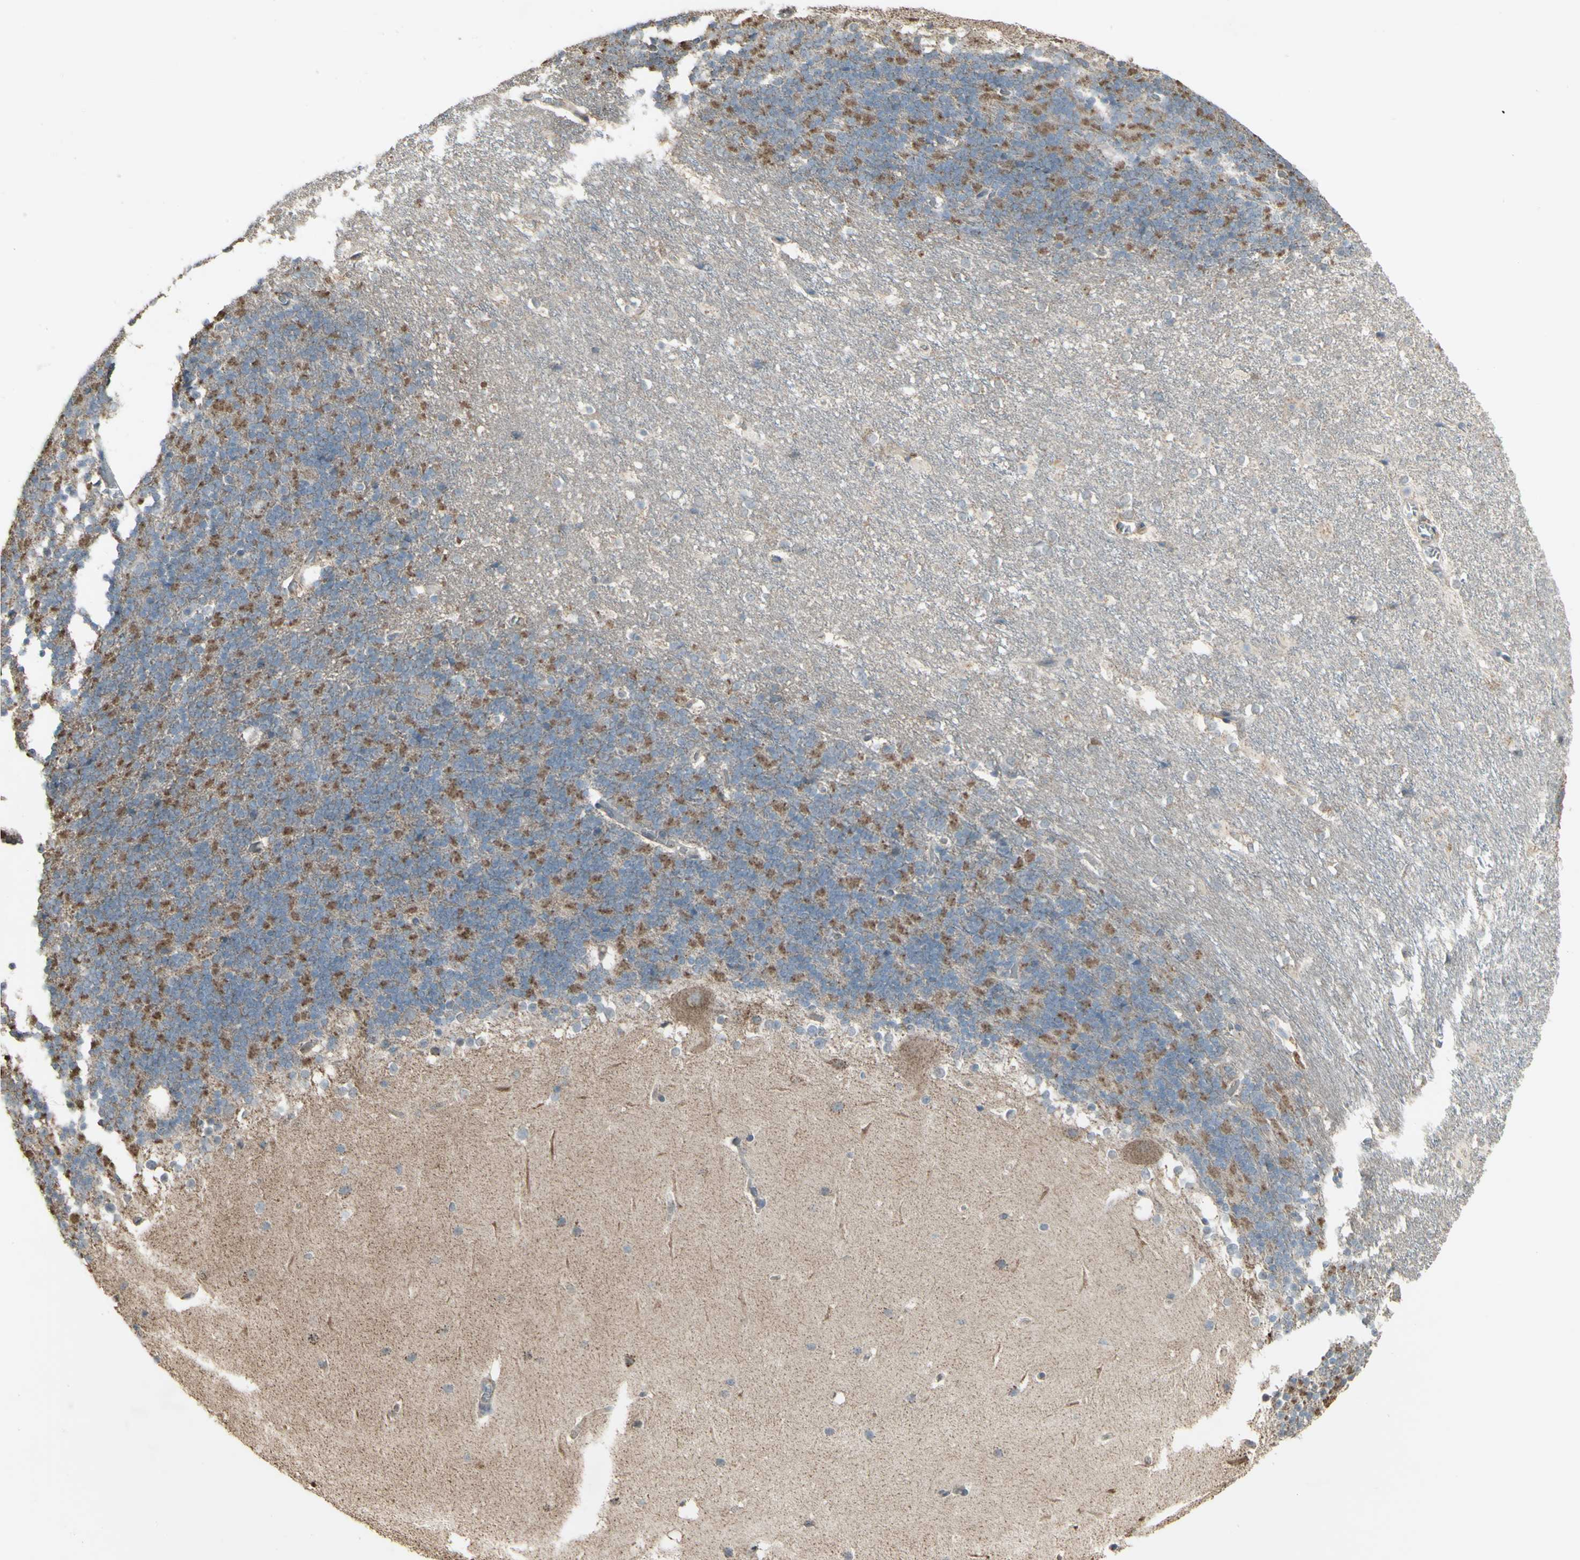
{"staining": {"intensity": "negative", "quantity": "none", "location": "none"}, "tissue": "cerebellum", "cell_type": "Cells in granular layer", "image_type": "normal", "snomed": [{"axis": "morphology", "description": "Normal tissue, NOS"}, {"axis": "topography", "description": "Cerebellum"}], "caption": "A high-resolution micrograph shows IHC staining of unremarkable cerebellum, which demonstrates no significant positivity in cells in granular layer.", "gene": "ENSG00000285526", "patient": {"sex": "female", "age": 19}}